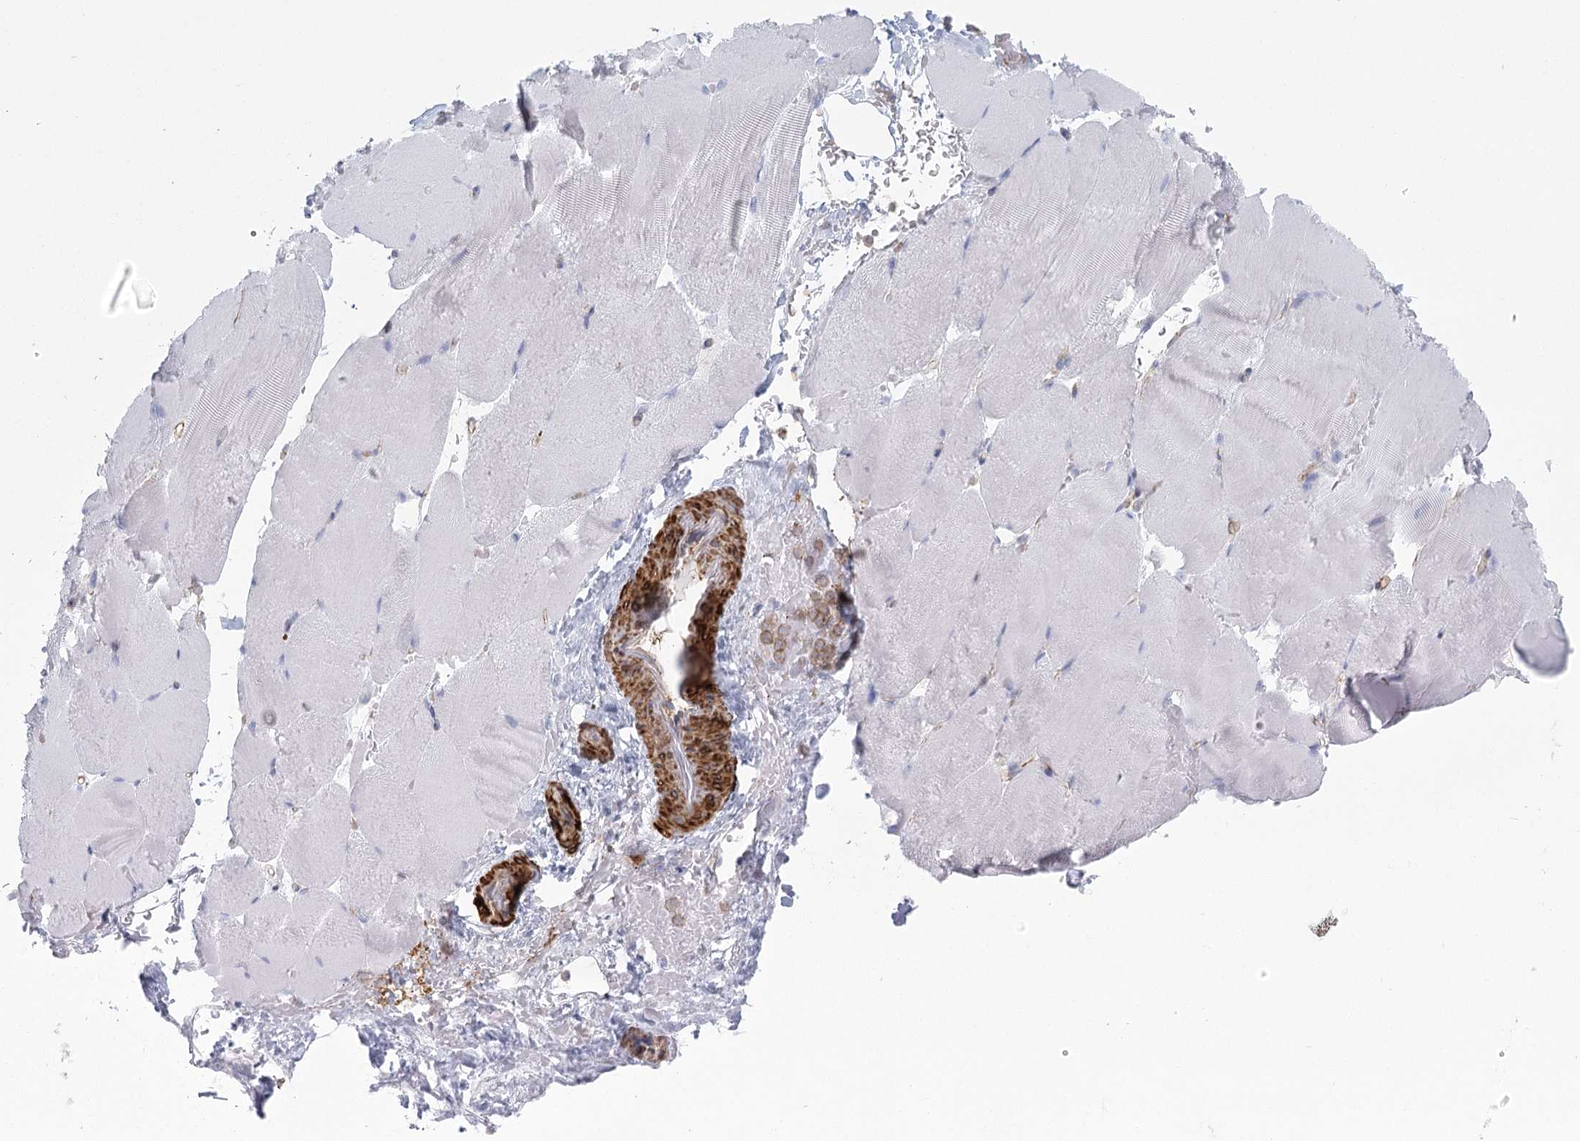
{"staining": {"intensity": "negative", "quantity": "none", "location": "none"}, "tissue": "skeletal muscle", "cell_type": "Myocytes", "image_type": "normal", "snomed": [{"axis": "morphology", "description": "Normal tissue, NOS"}, {"axis": "topography", "description": "Skeletal muscle"}, {"axis": "topography", "description": "Parathyroid gland"}], "caption": "Protein analysis of benign skeletal muscle displays no significant expression in myocytes.", "gene": "IFT46", "patient": {"sex": "female", "age": 37}}